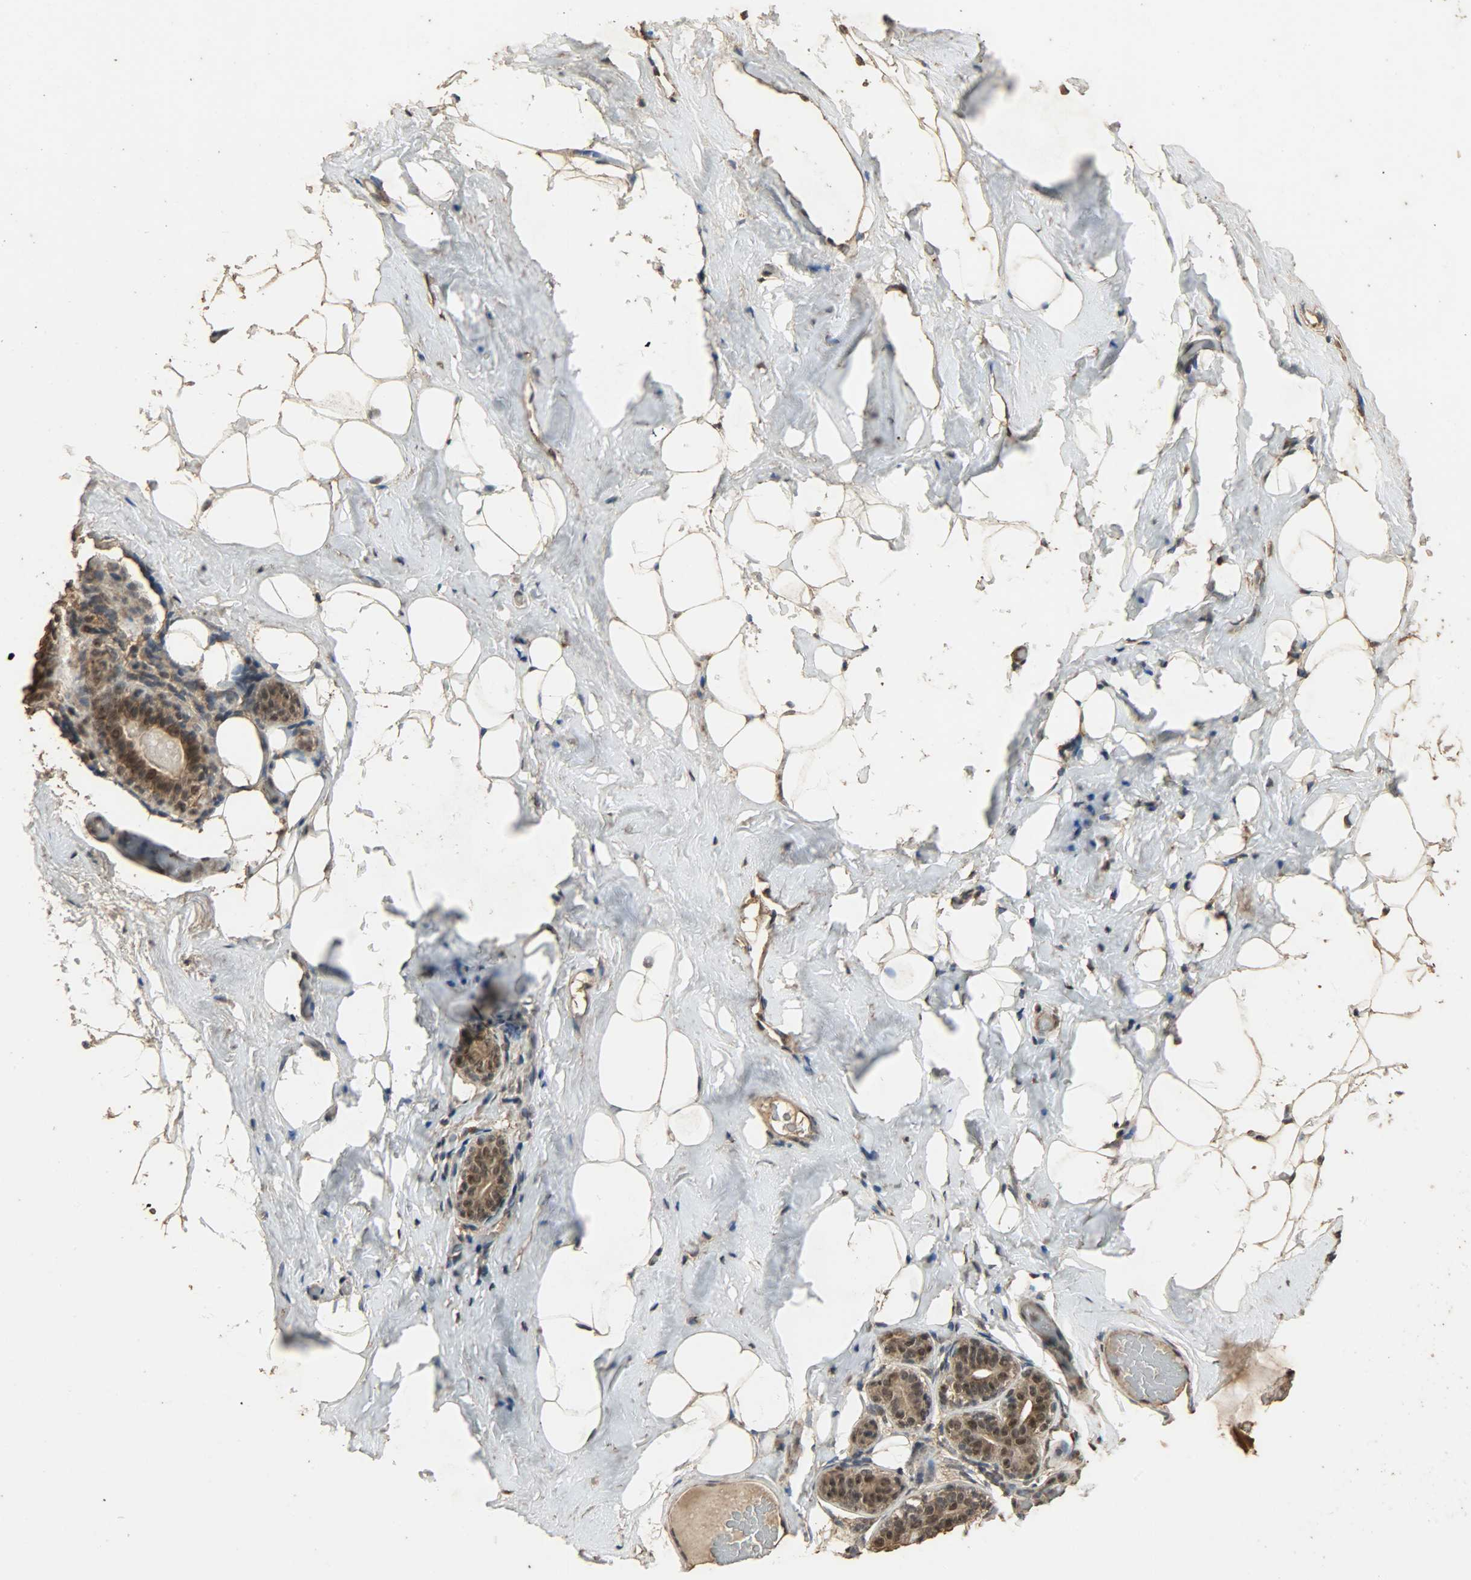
{"staining": {"intensity": "strong", "quantity": ">75%", "location": "cytoplasmic/membranous,nuclear"}, "tissue": "breast", "cell_type": "Adipocytes", "image_type": "normal", "snomed": [{"axis": "morphology", "description": "Normal tissue, NOS"}, {"axis": "topography", "description": "Breast"}, {"axis": "topography", "description": "Soft tissue"}], "caption": "DAB (3,3'-diaminobenzidine) immunohistochemical staining of benign breast exhibits strong cytoplasmic/membranous,nuclear protein expression in approximately >75% of adipocytes. (DAB (3,3'-diaminobenzidine) IHC with brightfield microscopy, high magnification).", "gene": "CCNT2", "patient": {"sex": "female", "age": 75}}